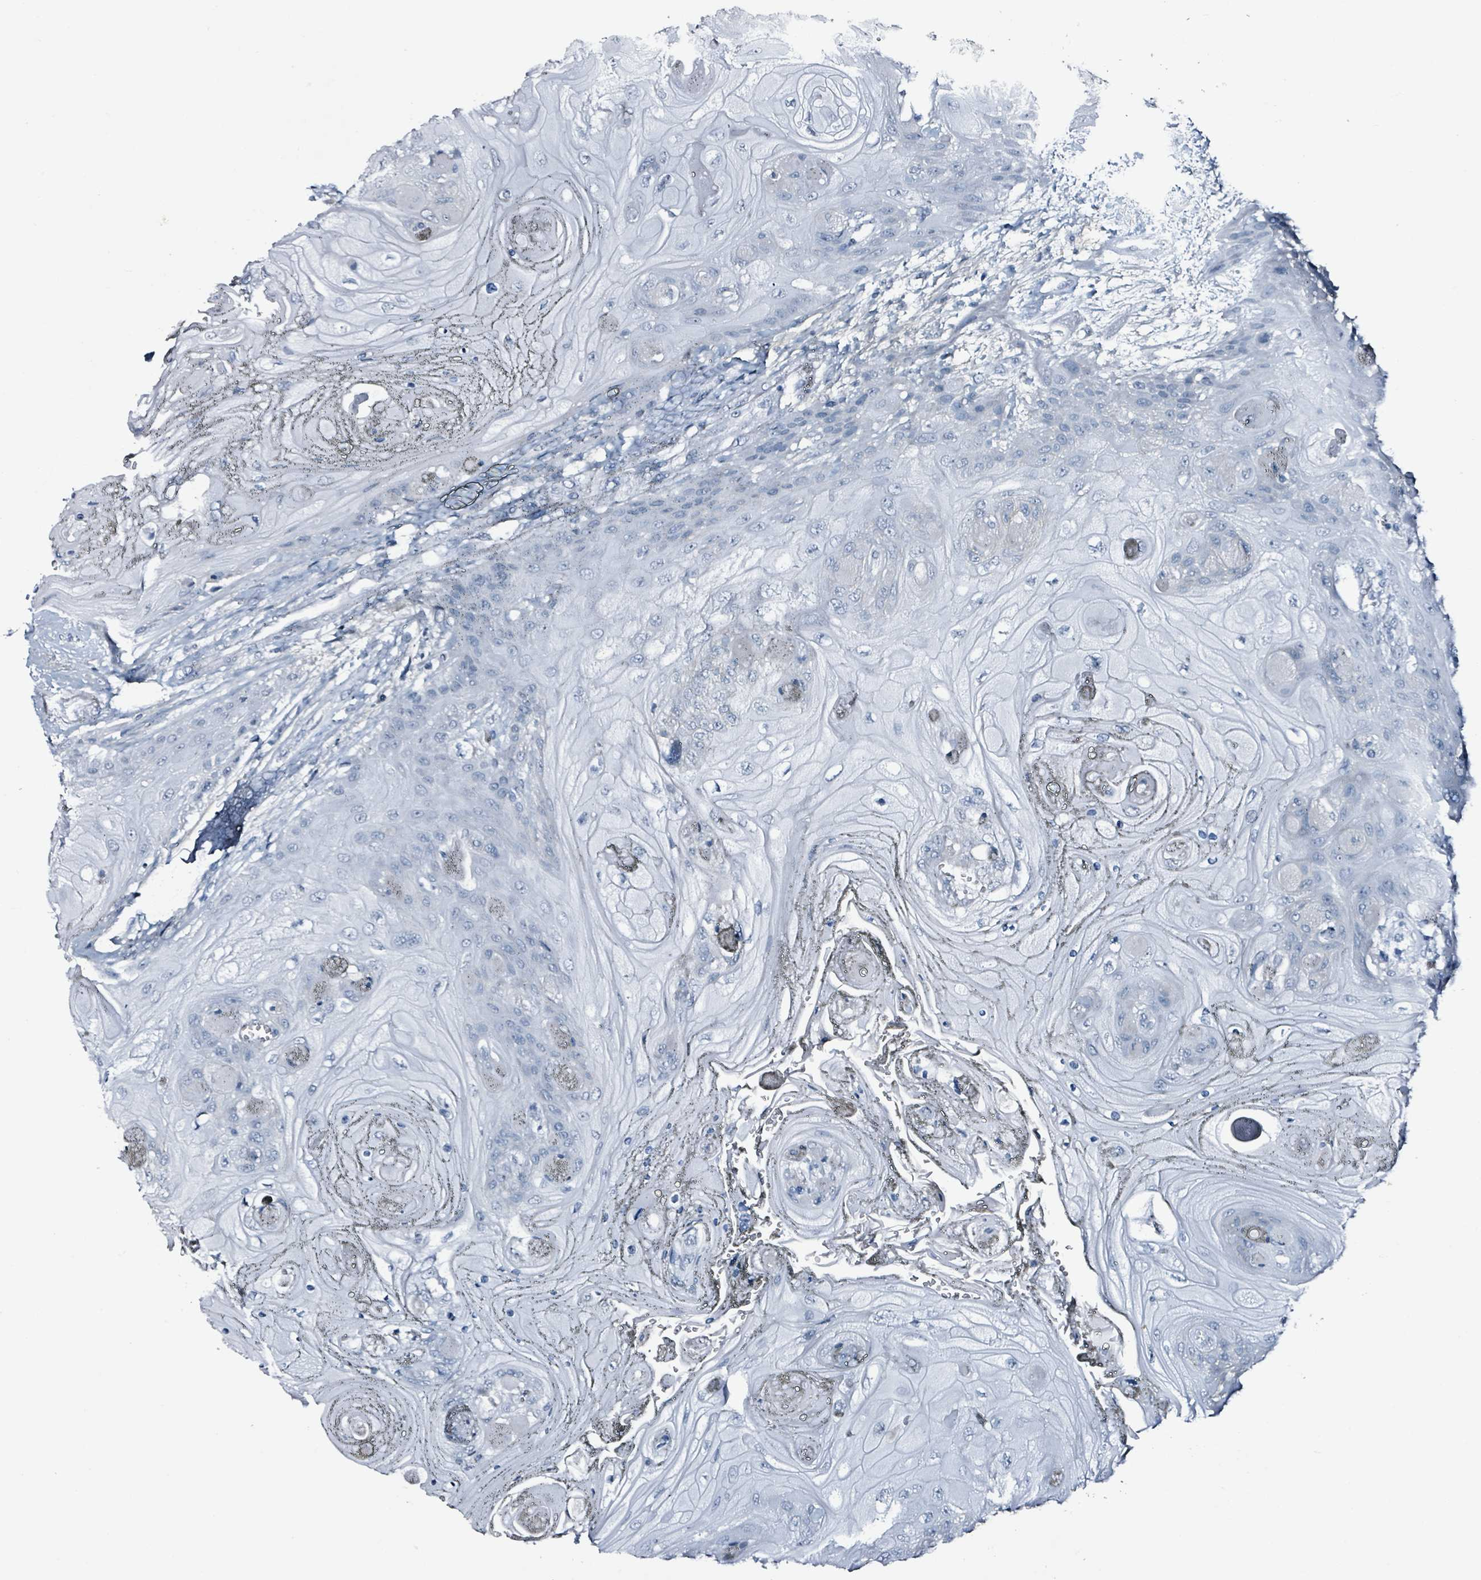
{"staining": {"intensity": "negative", "quantity": "none", "location": "none"}, "tissue": "head and neck cancer", "cell_type": "Tumor cells", "image_type": "cancer", "snomed": [{"axis": "morphology", "description": "Squamous cell carcinoma, NOS"}, {"axis": "topography", "description": "Head-Neck"}], "caption": "Image shows no protein expression in tumor cells of head and neck cancer tissue.", "gene": "CA9", "patient": {"sex": "female", "age": 43}}